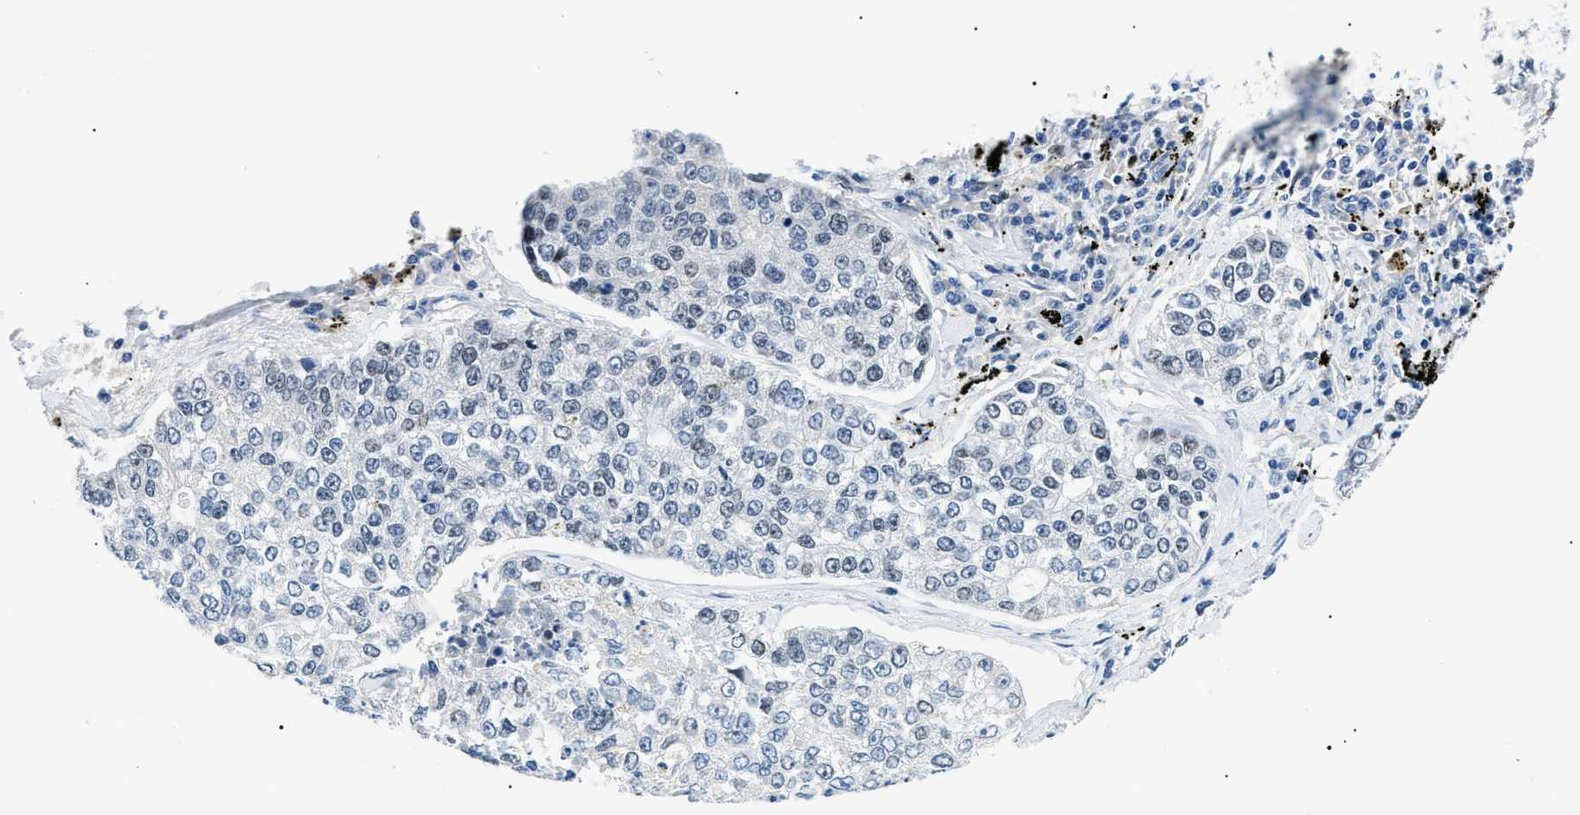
{"staining": {"intensity": "weak", "quantity": "<25%", "location": "nuclear"}, "tissue": "lung cancer", "cell_type": "Tumor cells", "image_type": "cancer", "snomed": [{"axis": "morphology", "description": "Adenocarcinoma, NOS"}, {"axis": "topography", "description": "Lung"}], "caption": "Lung cancer (adenocarcinoma) was stained to show a protein in brown. There is no significant staining in tumor cells. Nuclei are stained in blue.", "gene": "SMARCC1", "patient": {"sex": "male", "age": 49}}